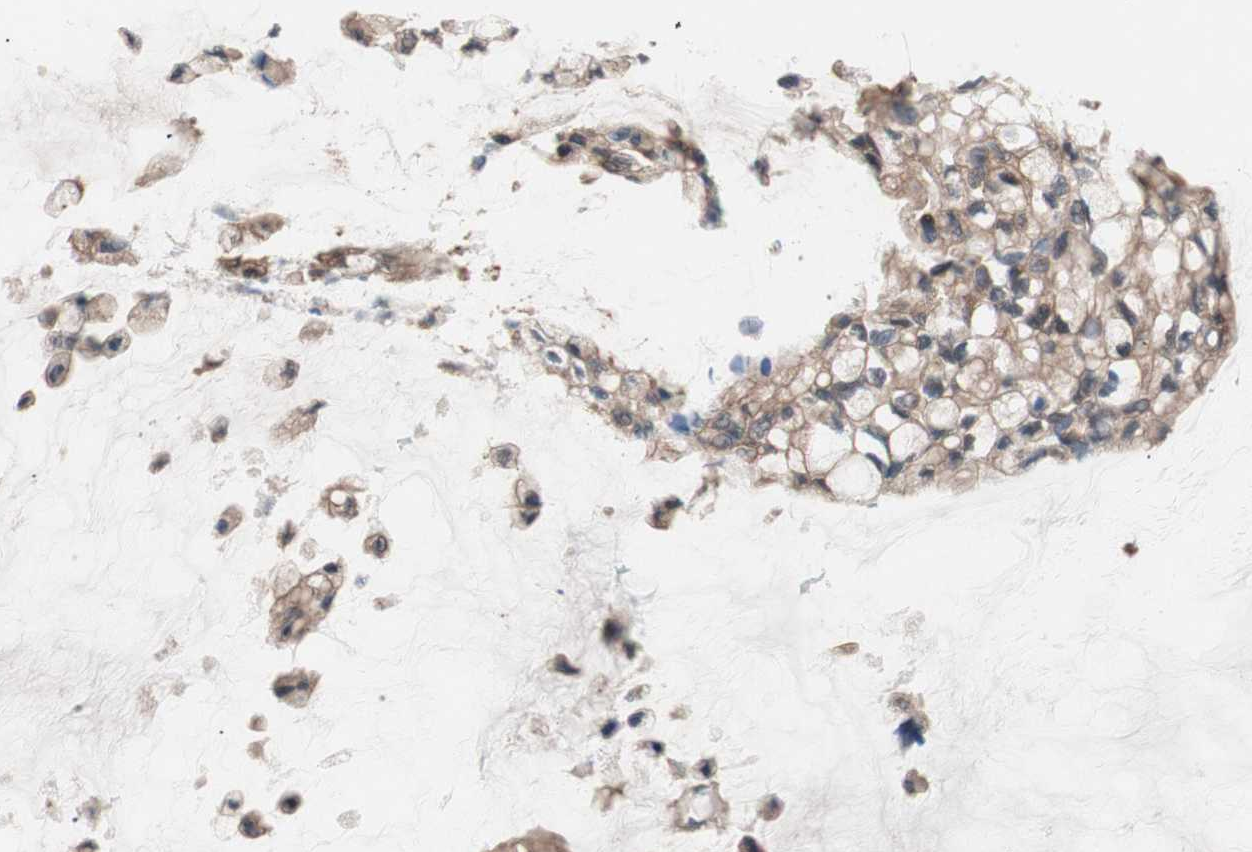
{"staining": {"intensity": "moderate", "quantity": ">75%", "location": "cytoplasmic/membranous"}, "tissue": "ovarian cancer", "cell_type": "Tumor cells", "image_type": "cancer", "snomed": [{"axis": "morphology", "description": "Cystadenocarcinoma, mucinous, NOS"}, {"axis": "topography", "description": "Ovary"}], "caption": "The immunohistochemical stain highlights moderate cytoplasmic/membranous expression in tumor cells of ovarian cancer tissue. (DAB (3,3'-diaminobenzidine) IHC with brightfield microscopy, high magnification).", "gene": "GALT", "patient": {"sex": "female", "age": 39}}